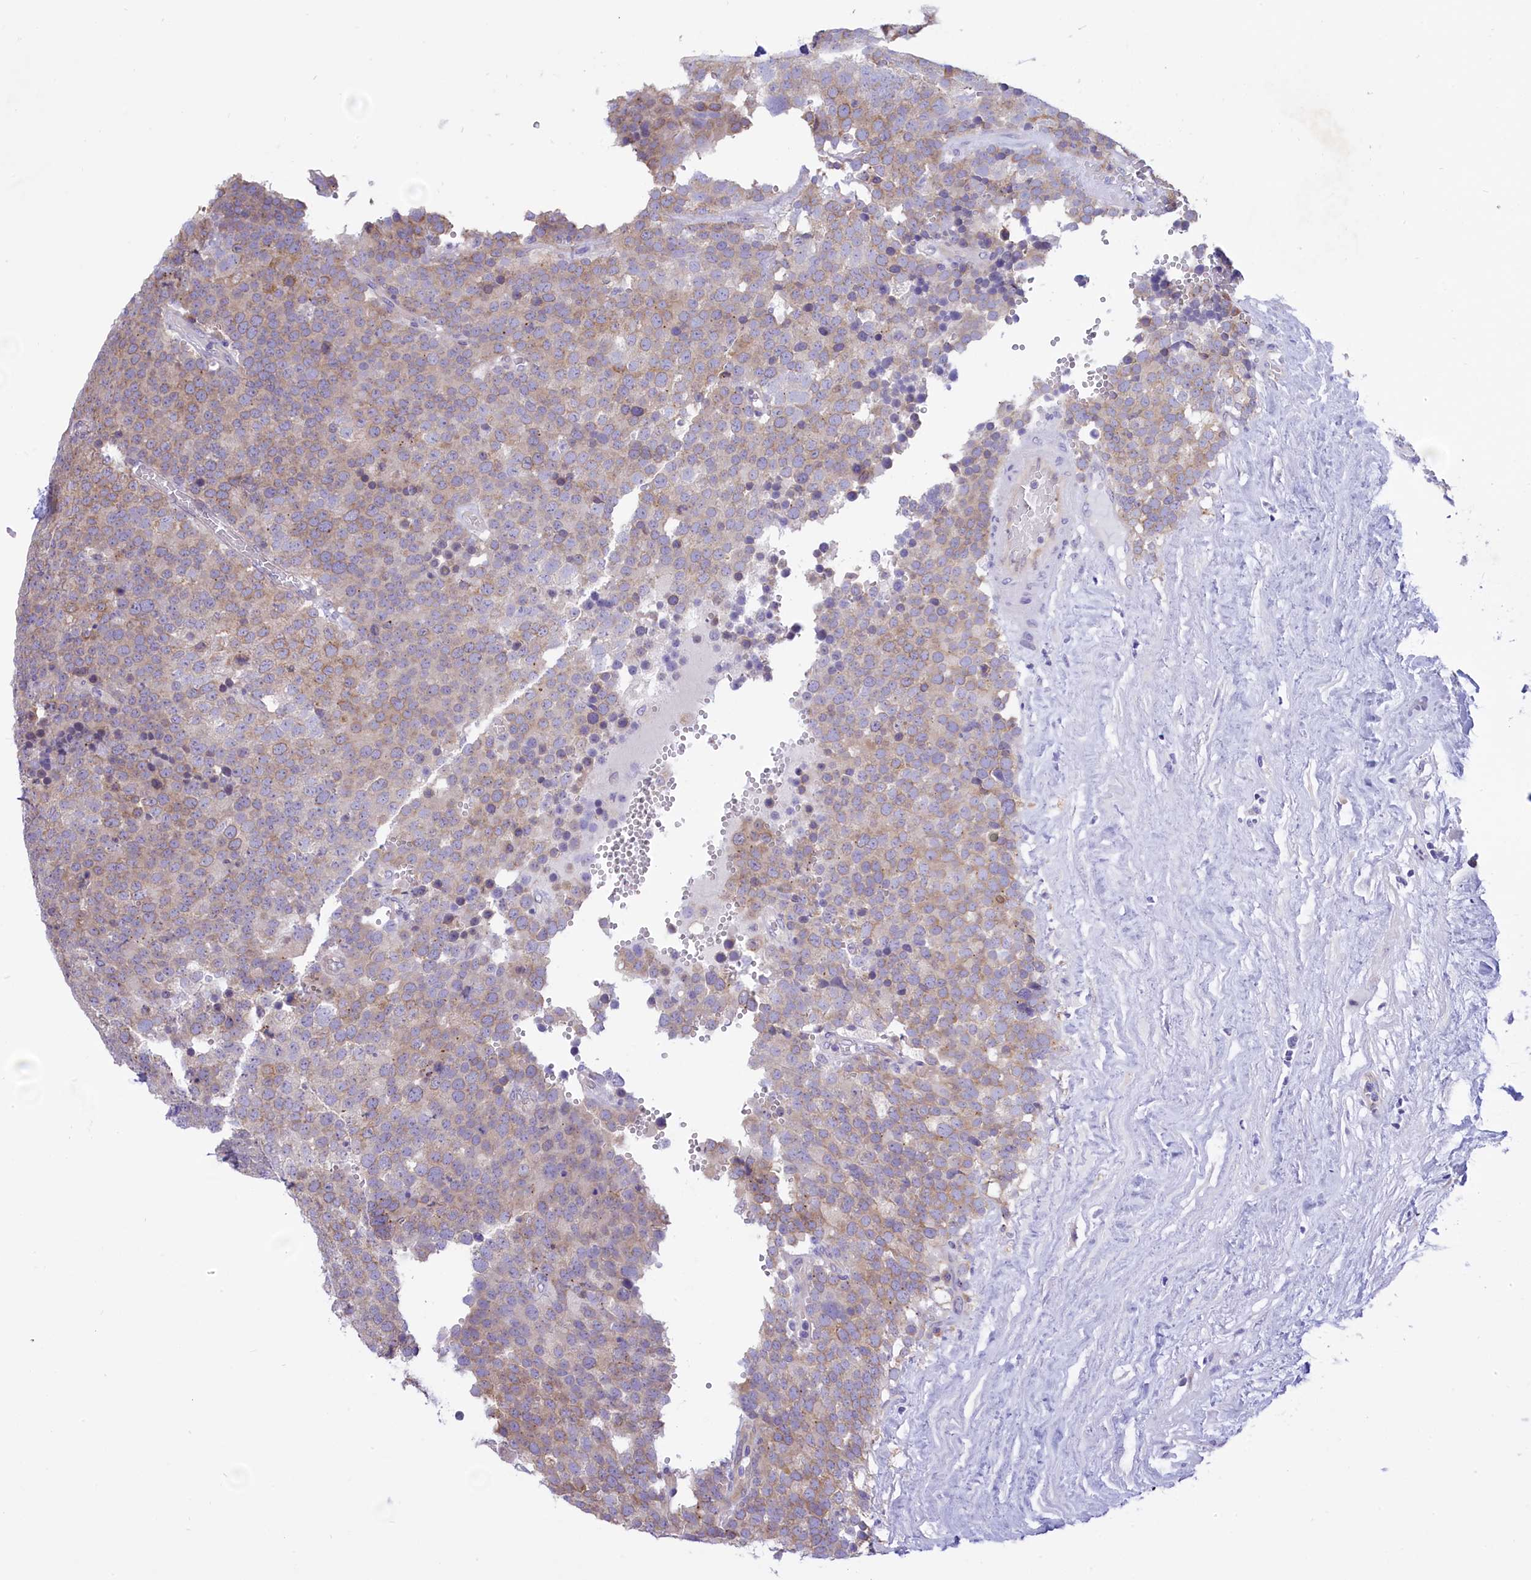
{"staining": {"intensity": "weak", "quantity": ">75%", "location": "cytoplasmic/membranous"}, "tissue": "testis cancer", "cell_type": "Tumor cells", "image_type": "cancer", "snomed": [{"axis": "morphology", "description": "Seminoma, NOS"}, {"axis": "topography", "description": "Testis"}], "caption": "This micrograph demonstrates immunohistochemistry (IHC) staining of seminoma (testis), with low weak cytoplasmic/membranous expression in about >75% of tumor cells.", "gene": "DCAF16", "patient": {"sex": "male", "age": 71}}